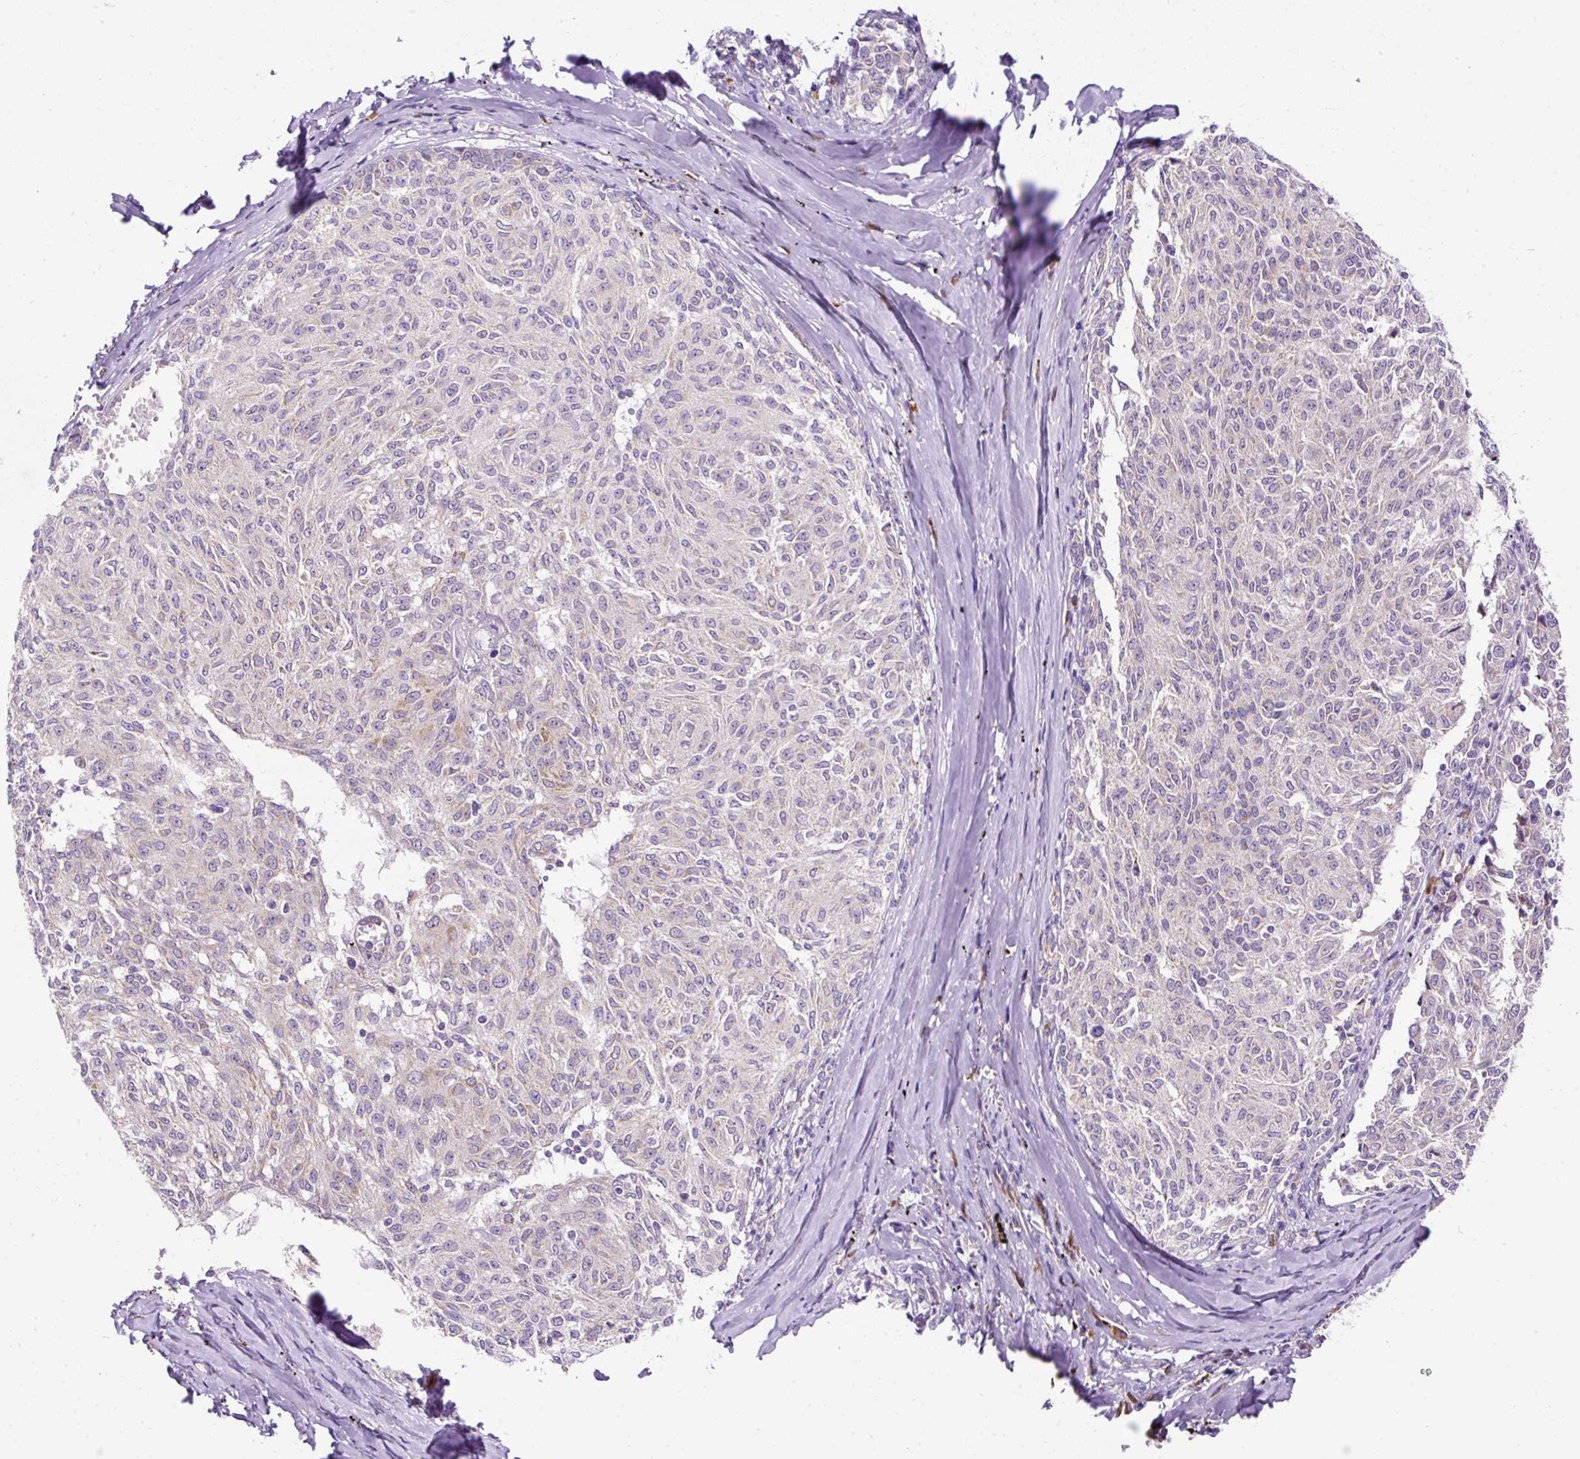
{"staining": {"intensity": "weak", "quantity": "<25%", "location": "cytoplasmic/membranous"}, "tissue": "melanoma", "cell_type": "Tumor cells", "image_type": "cancer", "snomed": [{"axis": "morphology", "description": "Malignant melanoma, NOS"}, {"axis": "topography", "description": "Skin"}], "caption": "This is an immunohistochemistry micrograph of human malignant melanoma. There is no expression in tumor cells.", "gene": "FMC1", "patient": {"sex": "female", "age": 72}}